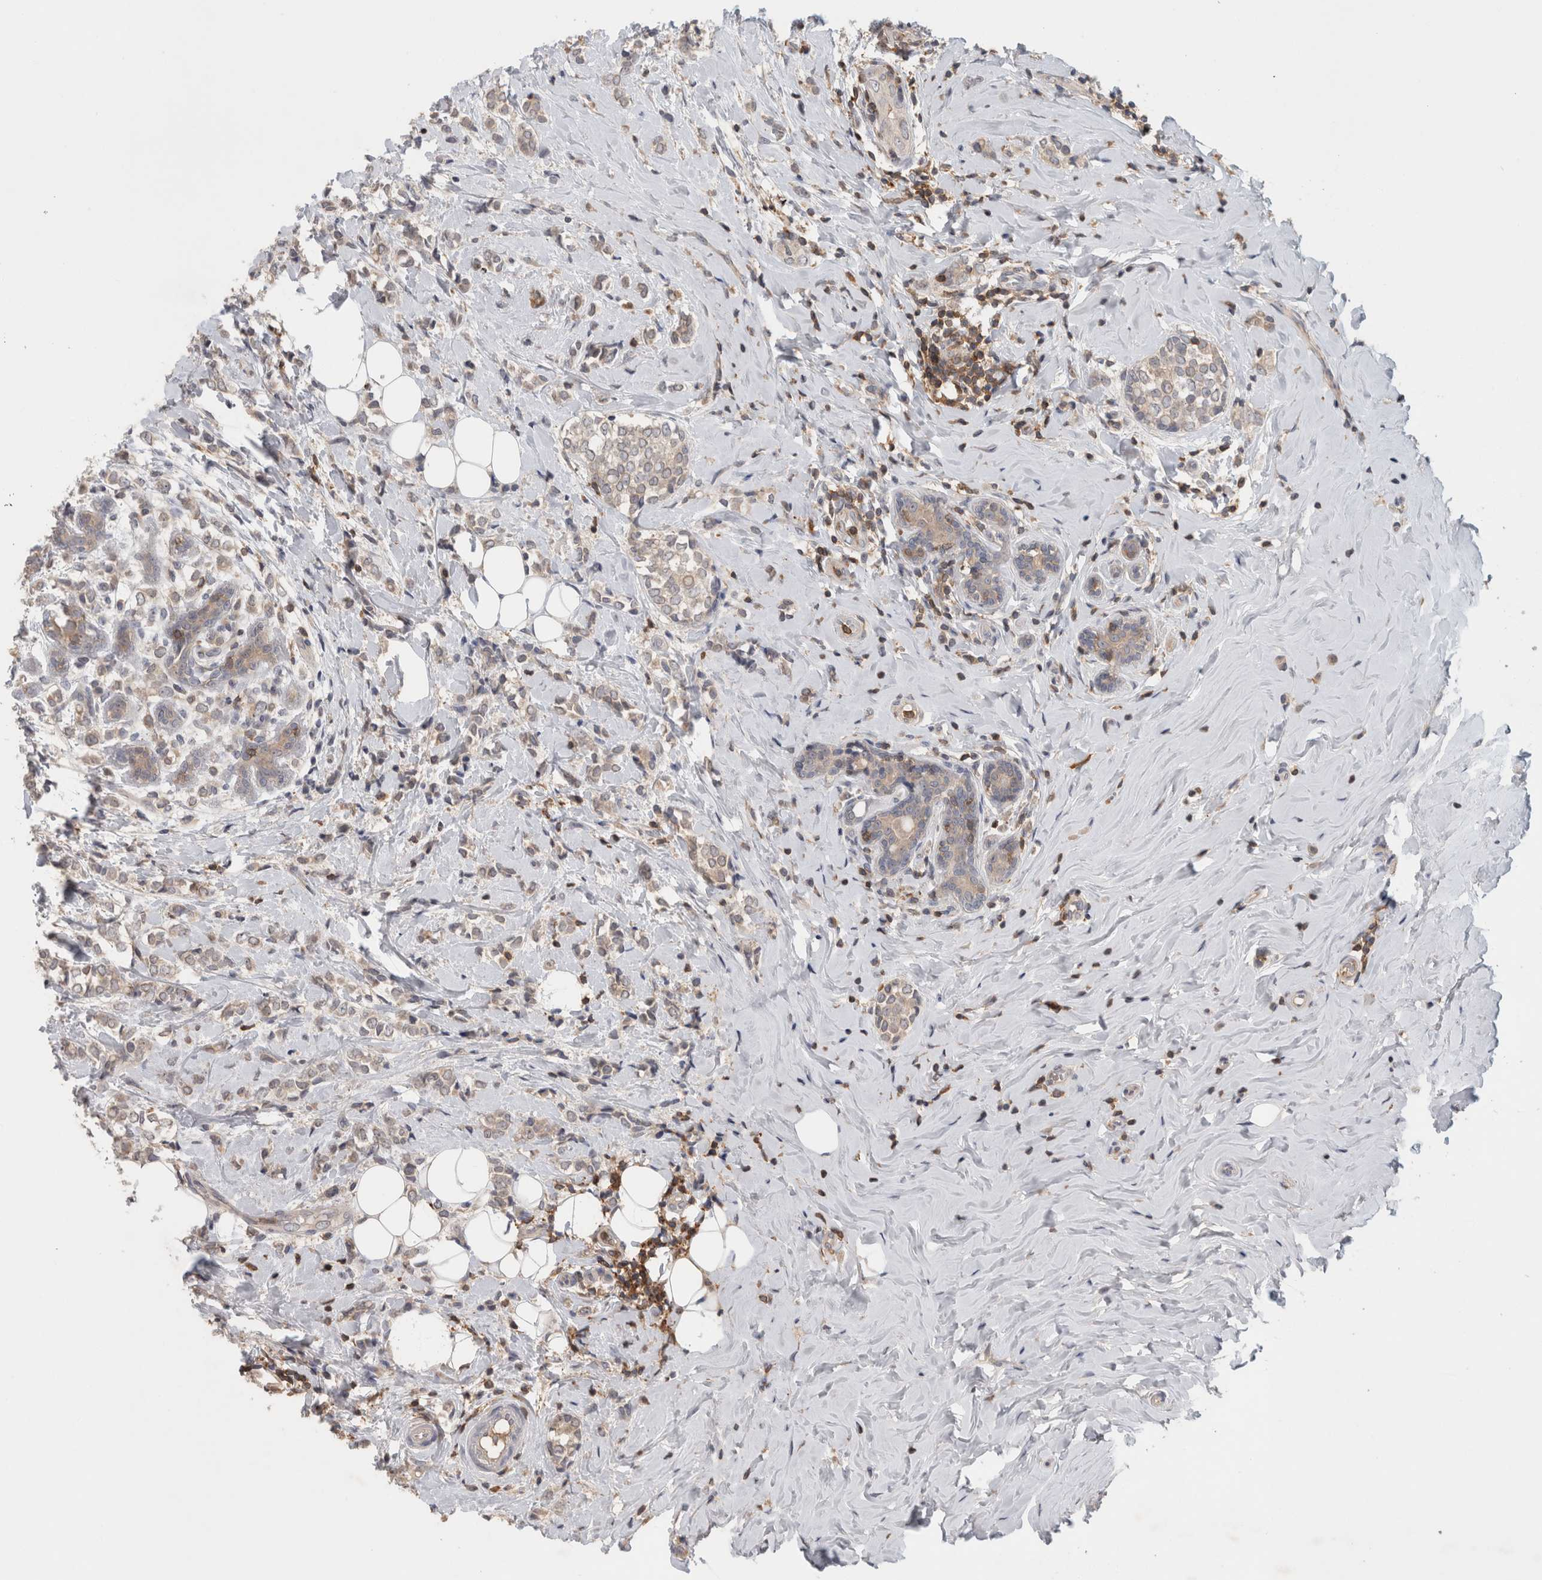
{"staining": {"intensity": "weak", "quantity": "<25%", "location": "cytoplasmic/membranous"}, "tissue": "breast cancer", "cell_type": "Tumor cells", "image_type": "cancer", "snomed": [{"axis": "morphology", "description": "Normal tissue, NOS"}, {"axis": "morphology", "description": "Lobular carcinoma"}, {"axis": "topography", "description": "Breast"}], "caption": "This is a image of immunohistochemistry (IHC) staining of breast cancer, which shows no staining in tumor cells. (IHC, brightfield microscopy, high magnification).", "gene": "GFRA2", "patient": {"sex": "female", "age": 47}}